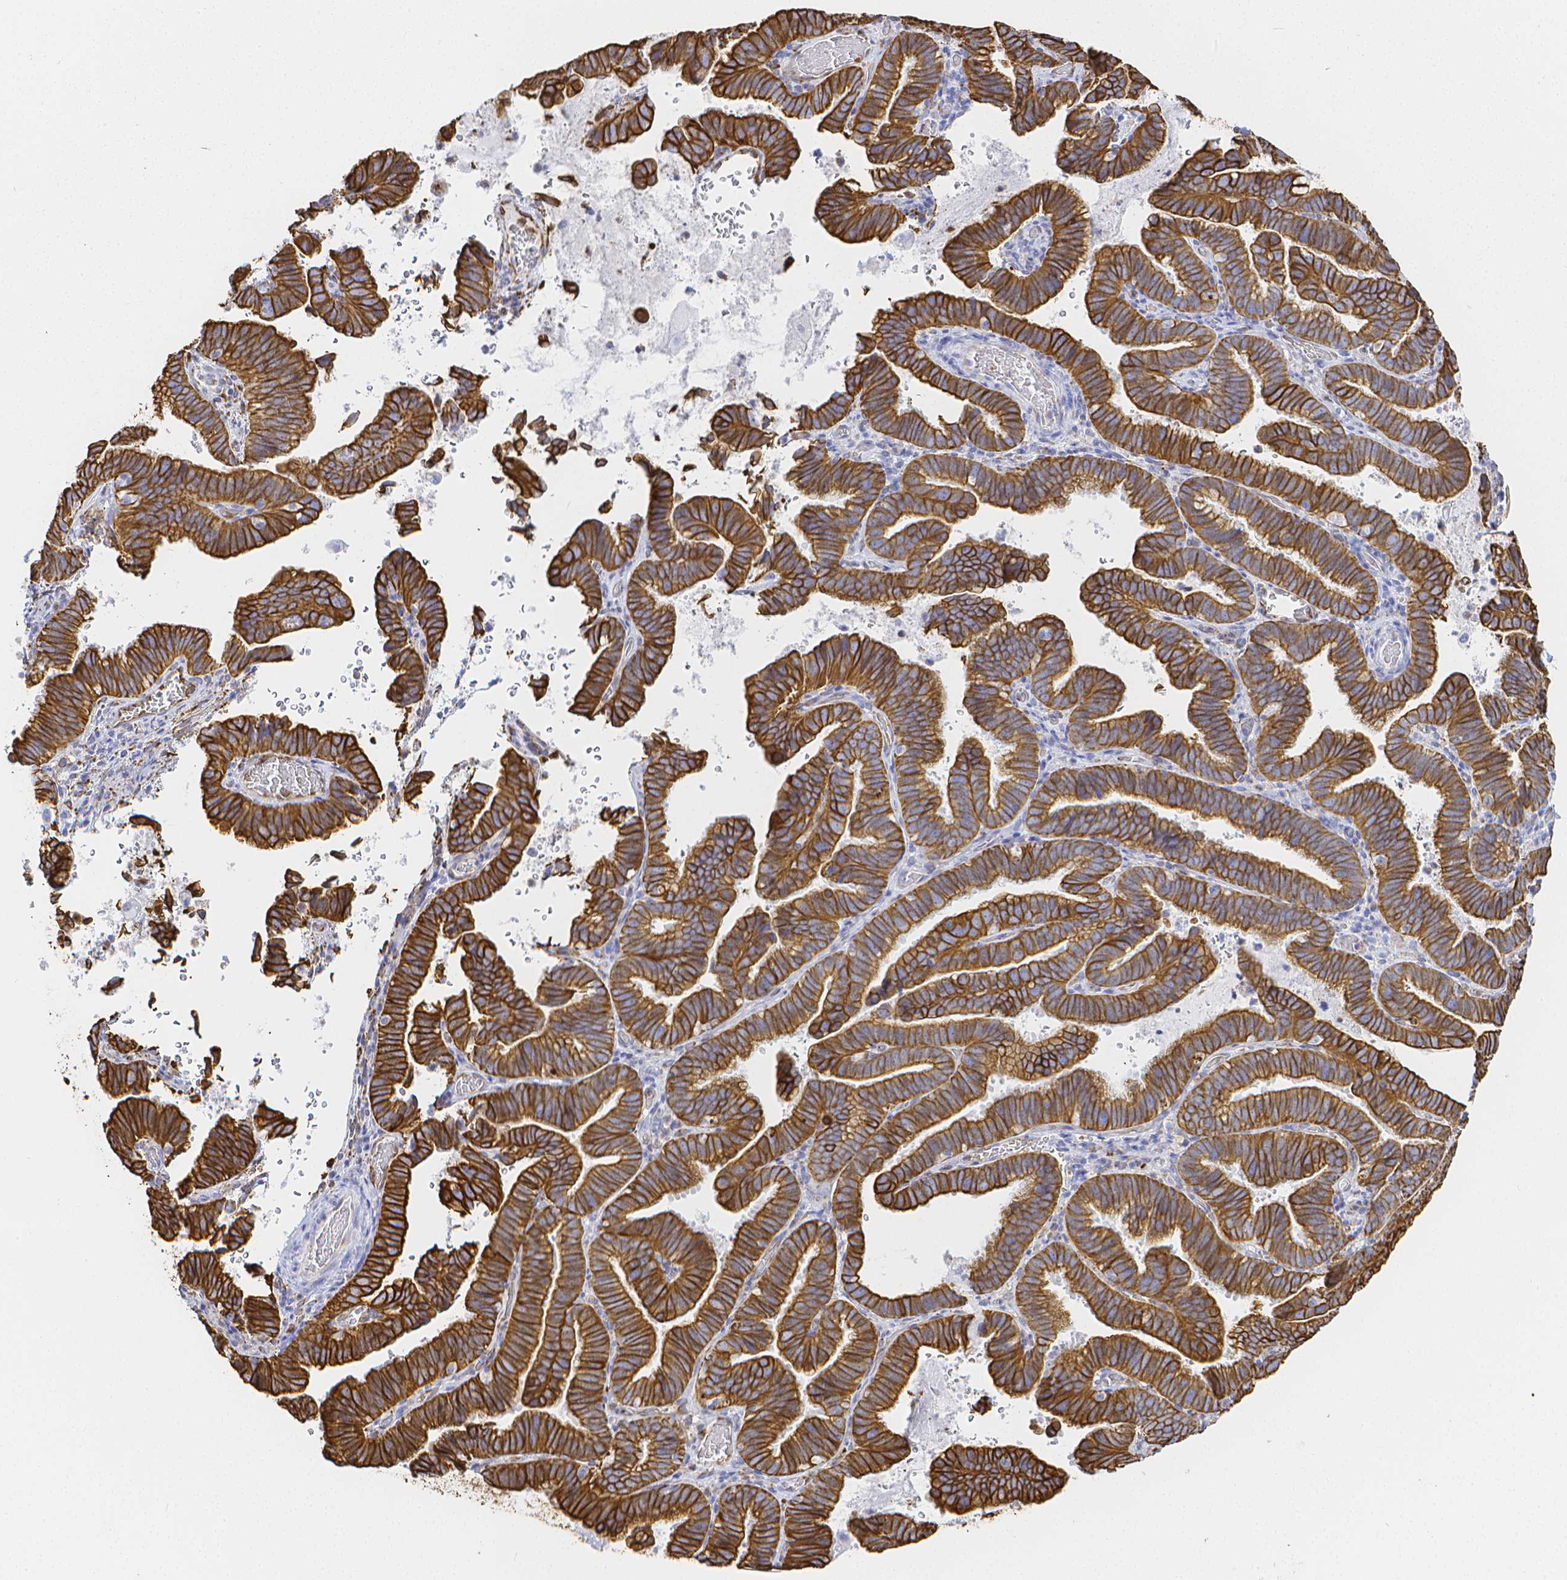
{"staining": {"intensity": "strong", "quantity": ">75%", "location": "cytoplasmic/membranous"}, "tissue": "cervical cancer", "cell_type": "Tumor cells", "image_type": "cancer", "snomed": [{"axis": "morphology", "description": "Adenocarcinoma, NOS"}, {"axis": "topography", "description": "Cervix"}], "caption": "High-magnification brightfield microscopy of cervical adenocarcinoma stained with DAB (brown) and counterstained with hematoxylin (blue). tumor cells exhibit strong cytoplasmic/membranous expression is seen in about>75% of cells.", "gene": "SMURF1", "patient": {"sex": "female", "age": 61}}